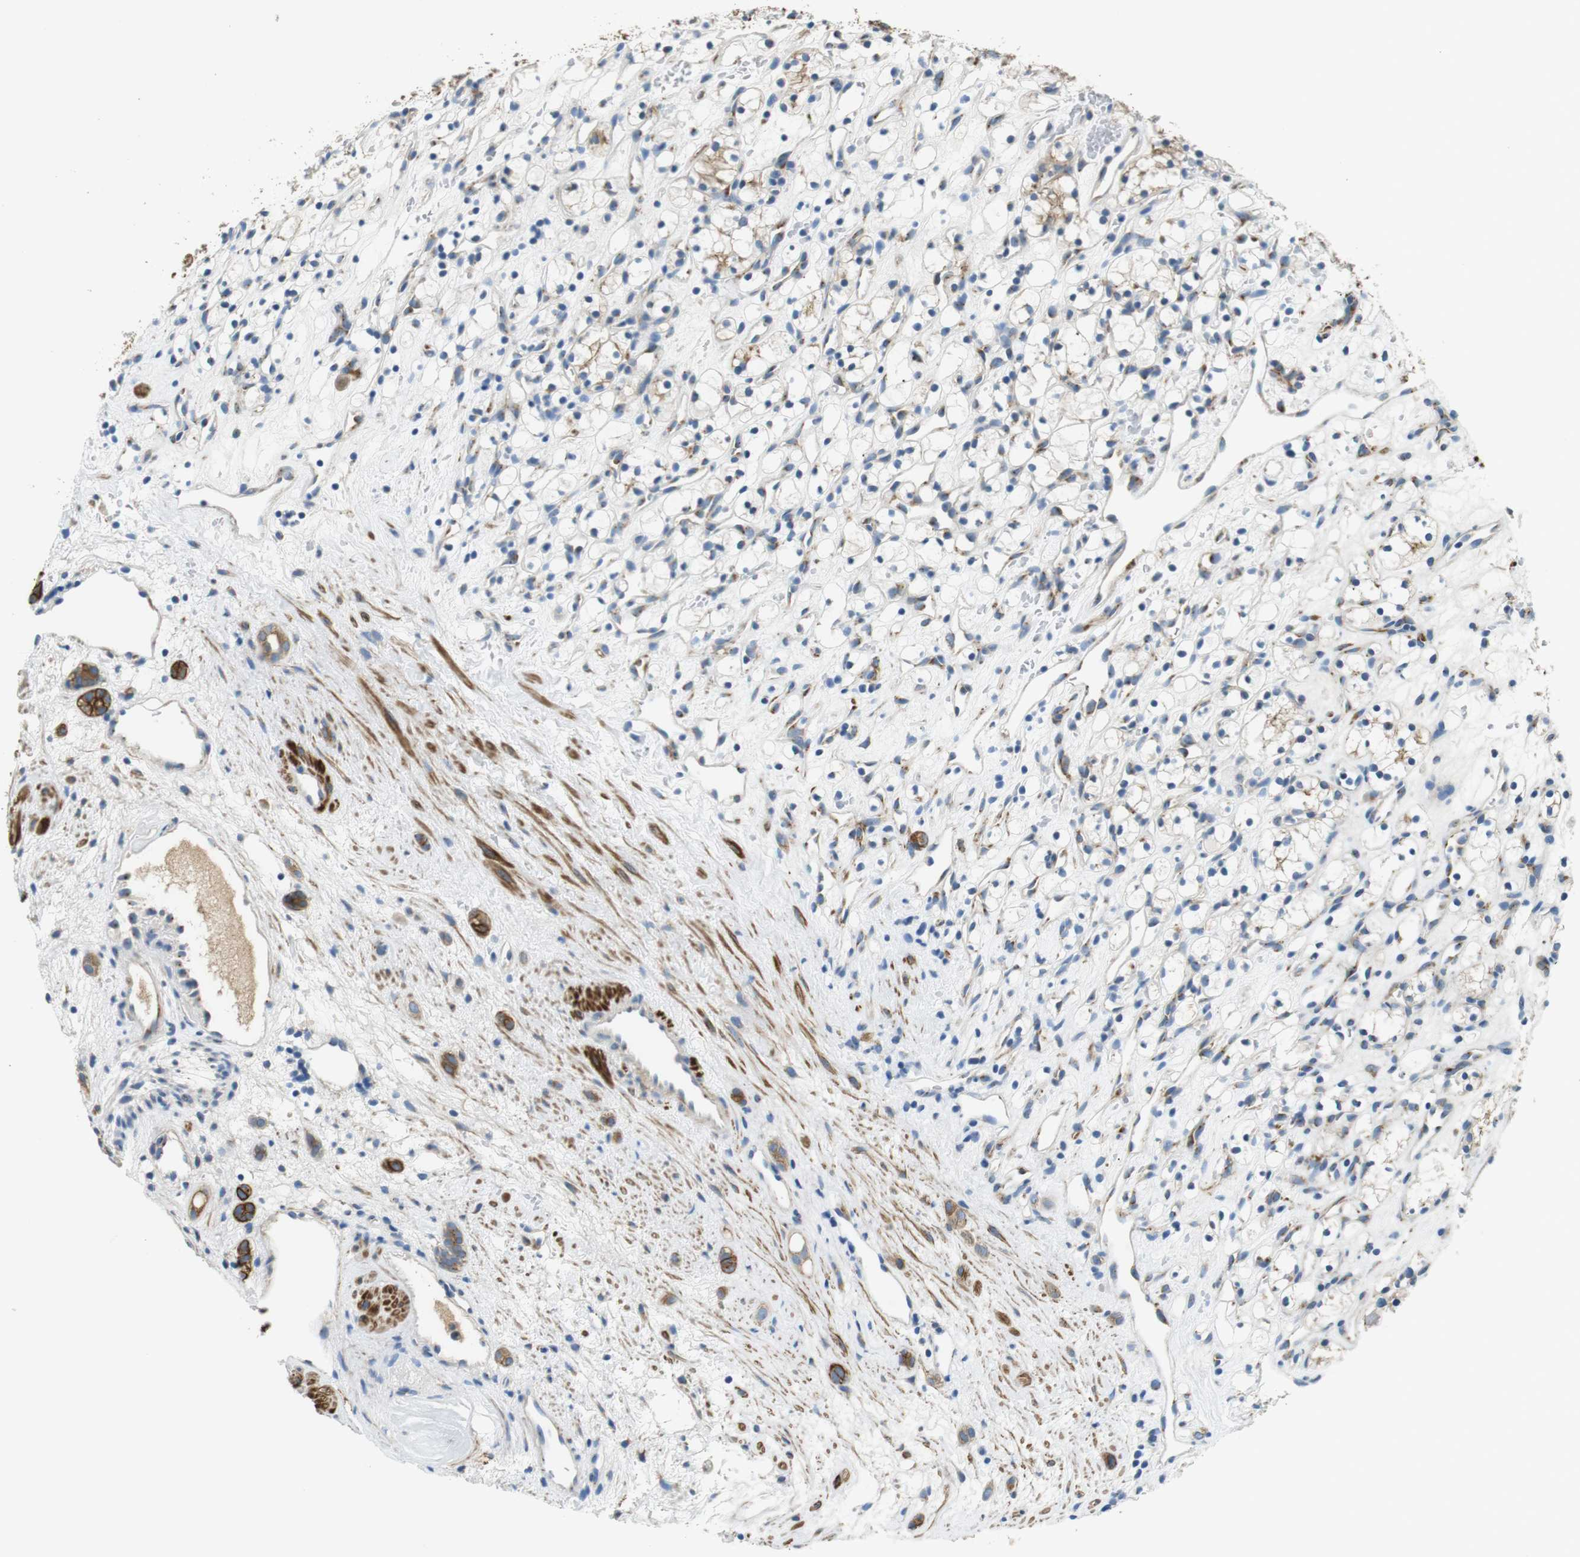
{"staining": {"intensity": "weak", "quantity": "<25%", "location": "cytoplasmic/membranous"}, "tissue": "renal cancer", "cell_type": "Tumor cells", "image_type": "cancer", "snomed": [{"axis": "morphology", "description": "Adenocarcinoma, NOS"}, {"axis": "topography", "description": "Kidney"}], "caption": "An IHC histopathology image of renal cancer (adenocarcinoma) is shown. There is no staining in tumor cells of renal cancer (adenocarcinoma).", "gene": "UNC5CL", "patient": {"sex": "female", "age": 60}}